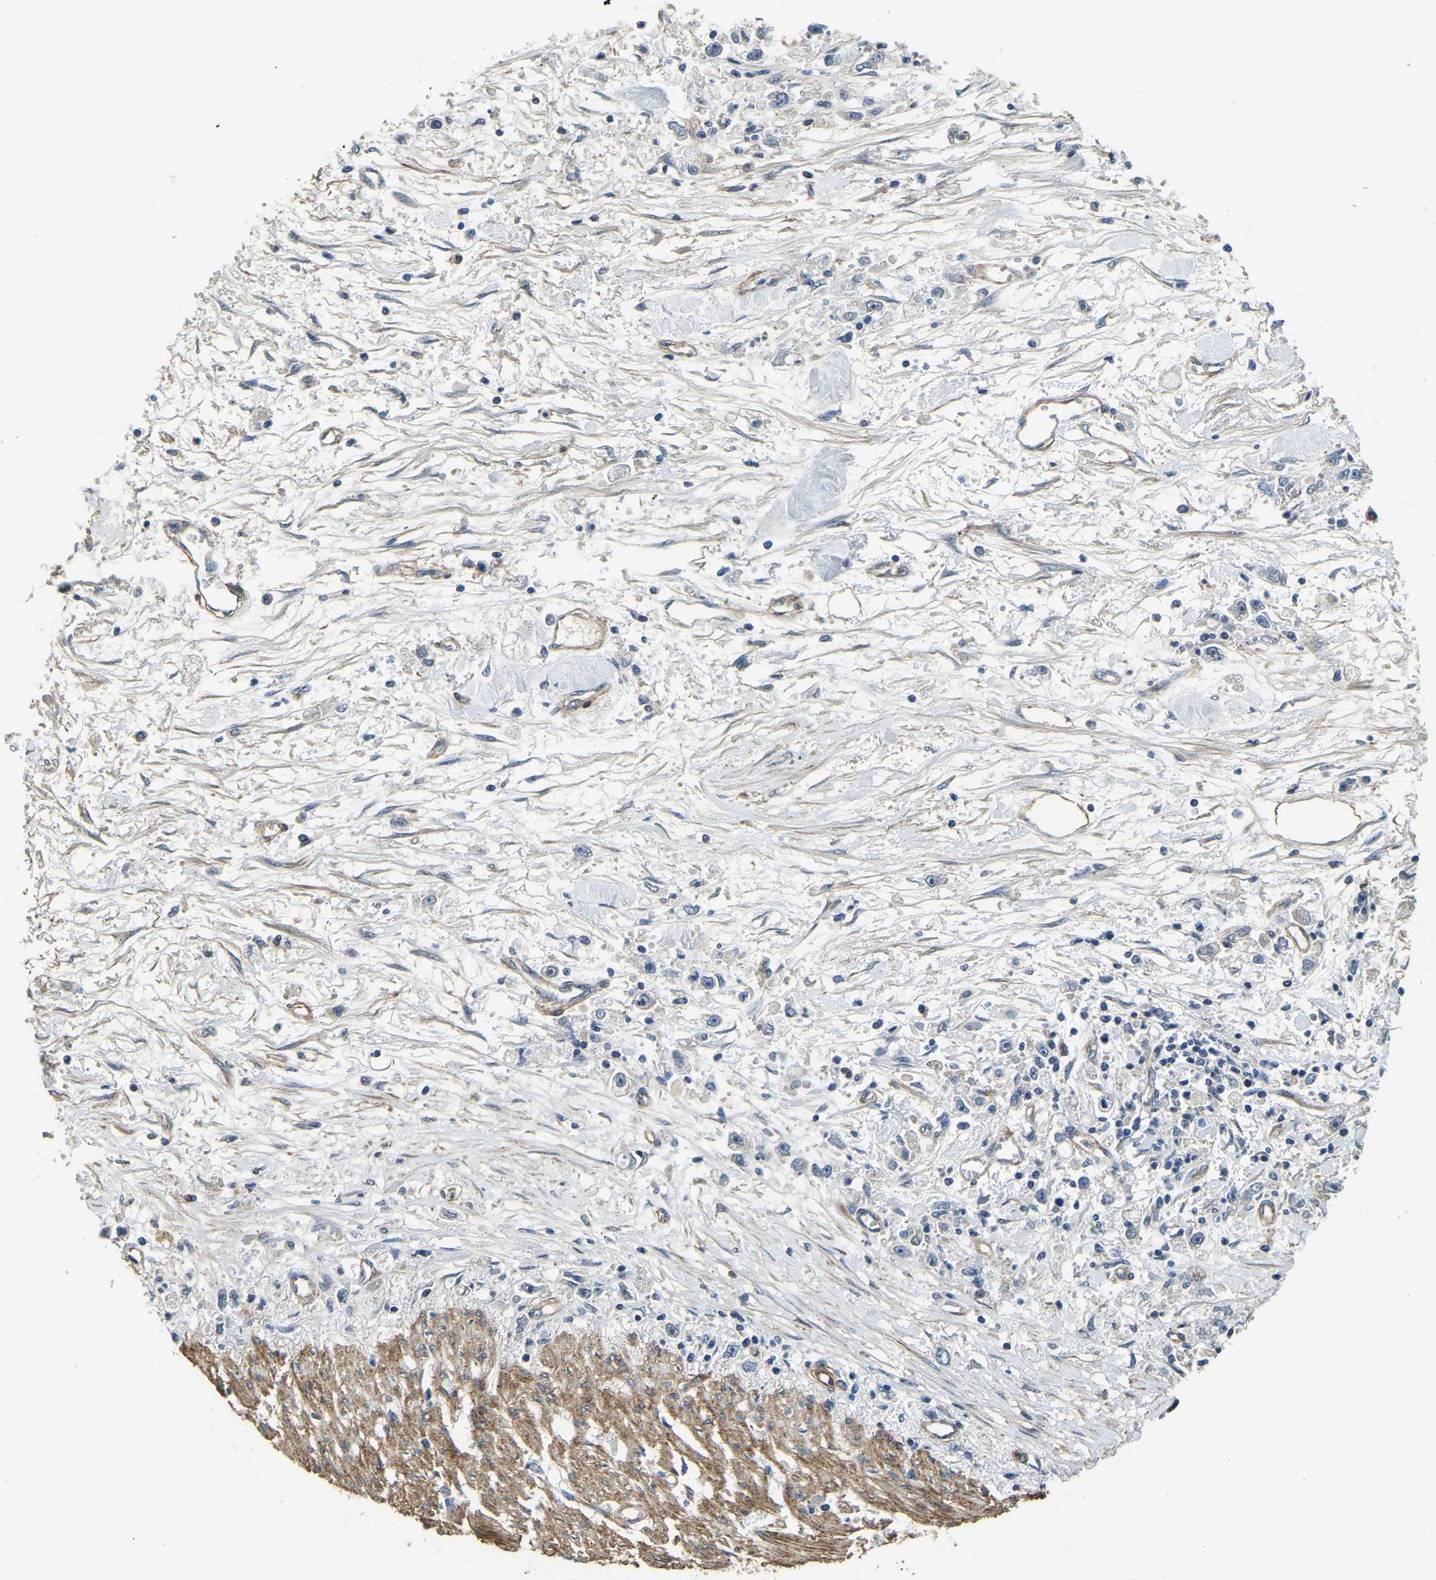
{"staining": {"intensity": "negative", "quantity": "none", "location": "none"}, "tissue": "stomach cancer", "cell_type": "Tumor cells", "image_type": "cancer", "snomed": [{"axis": "morphology", "description": "Adenocarcinoma, NOS"}, {"axis": "topography", "description": "Stomach"}], "caption": "Micrograph shows no significant protein expression in tumor cells of stomach cancer.", "gene": "RNF39", "patient": {"sex": "female", "age": 59}}